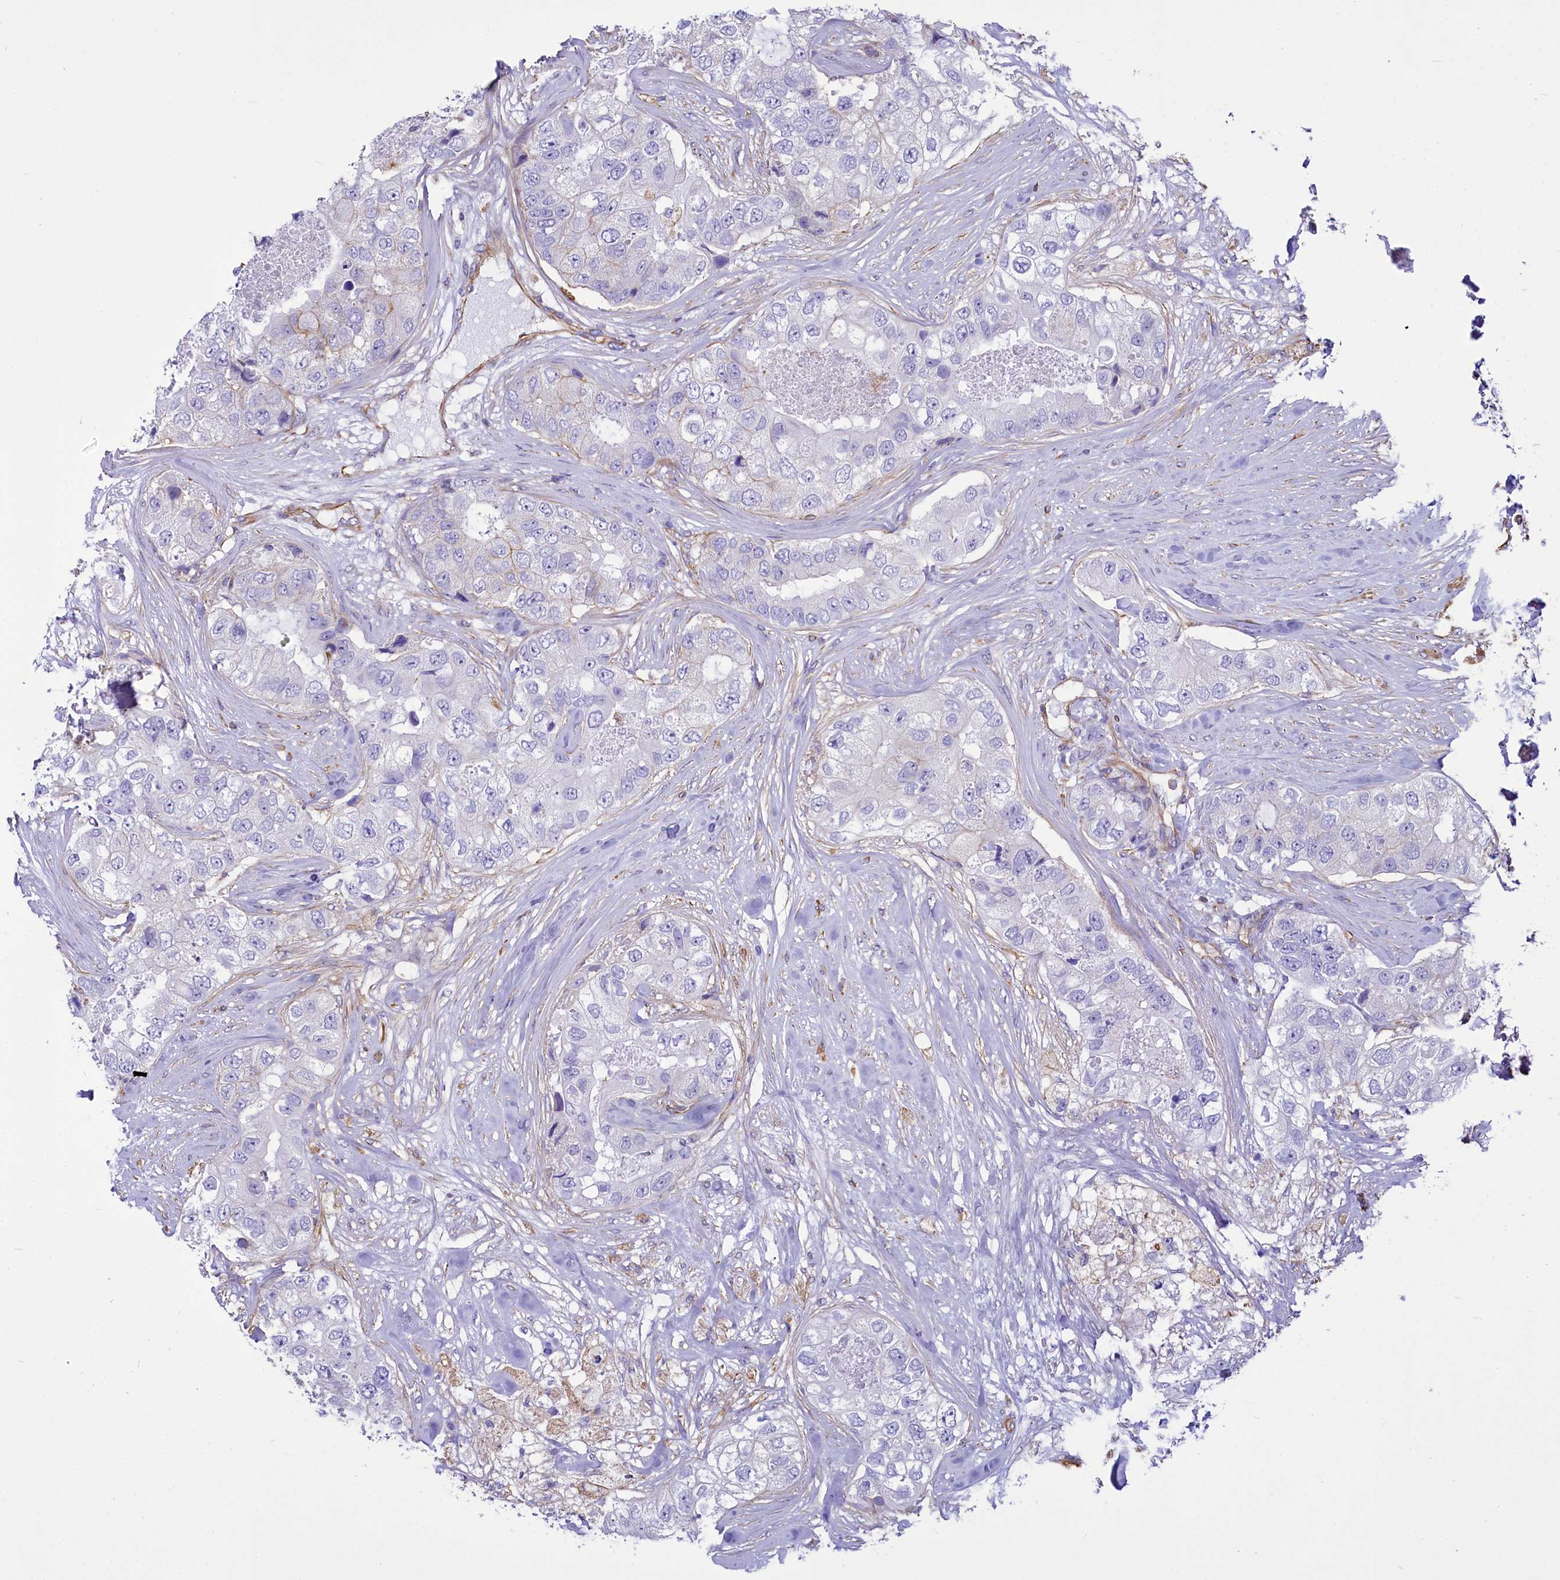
{"staining": {"intensity": "negative", "quantity": "none", "location": "none"}, "tissue": "breast cancer", "cell_type": "Tumor cells", "image_type": "cancer", "snomed": [{"axis": "morphology", "description": "Duct carcinoma"}, {"axis": "topography", "description": "Breast"}], "caption": "High power microscopy image of an immunohistochemistry image of breast cancer (intraductal carcinoma), revealing no significant expression in tumor cells.", "gene": "CD99", "patient": {"sex": "female", "age": 62}}